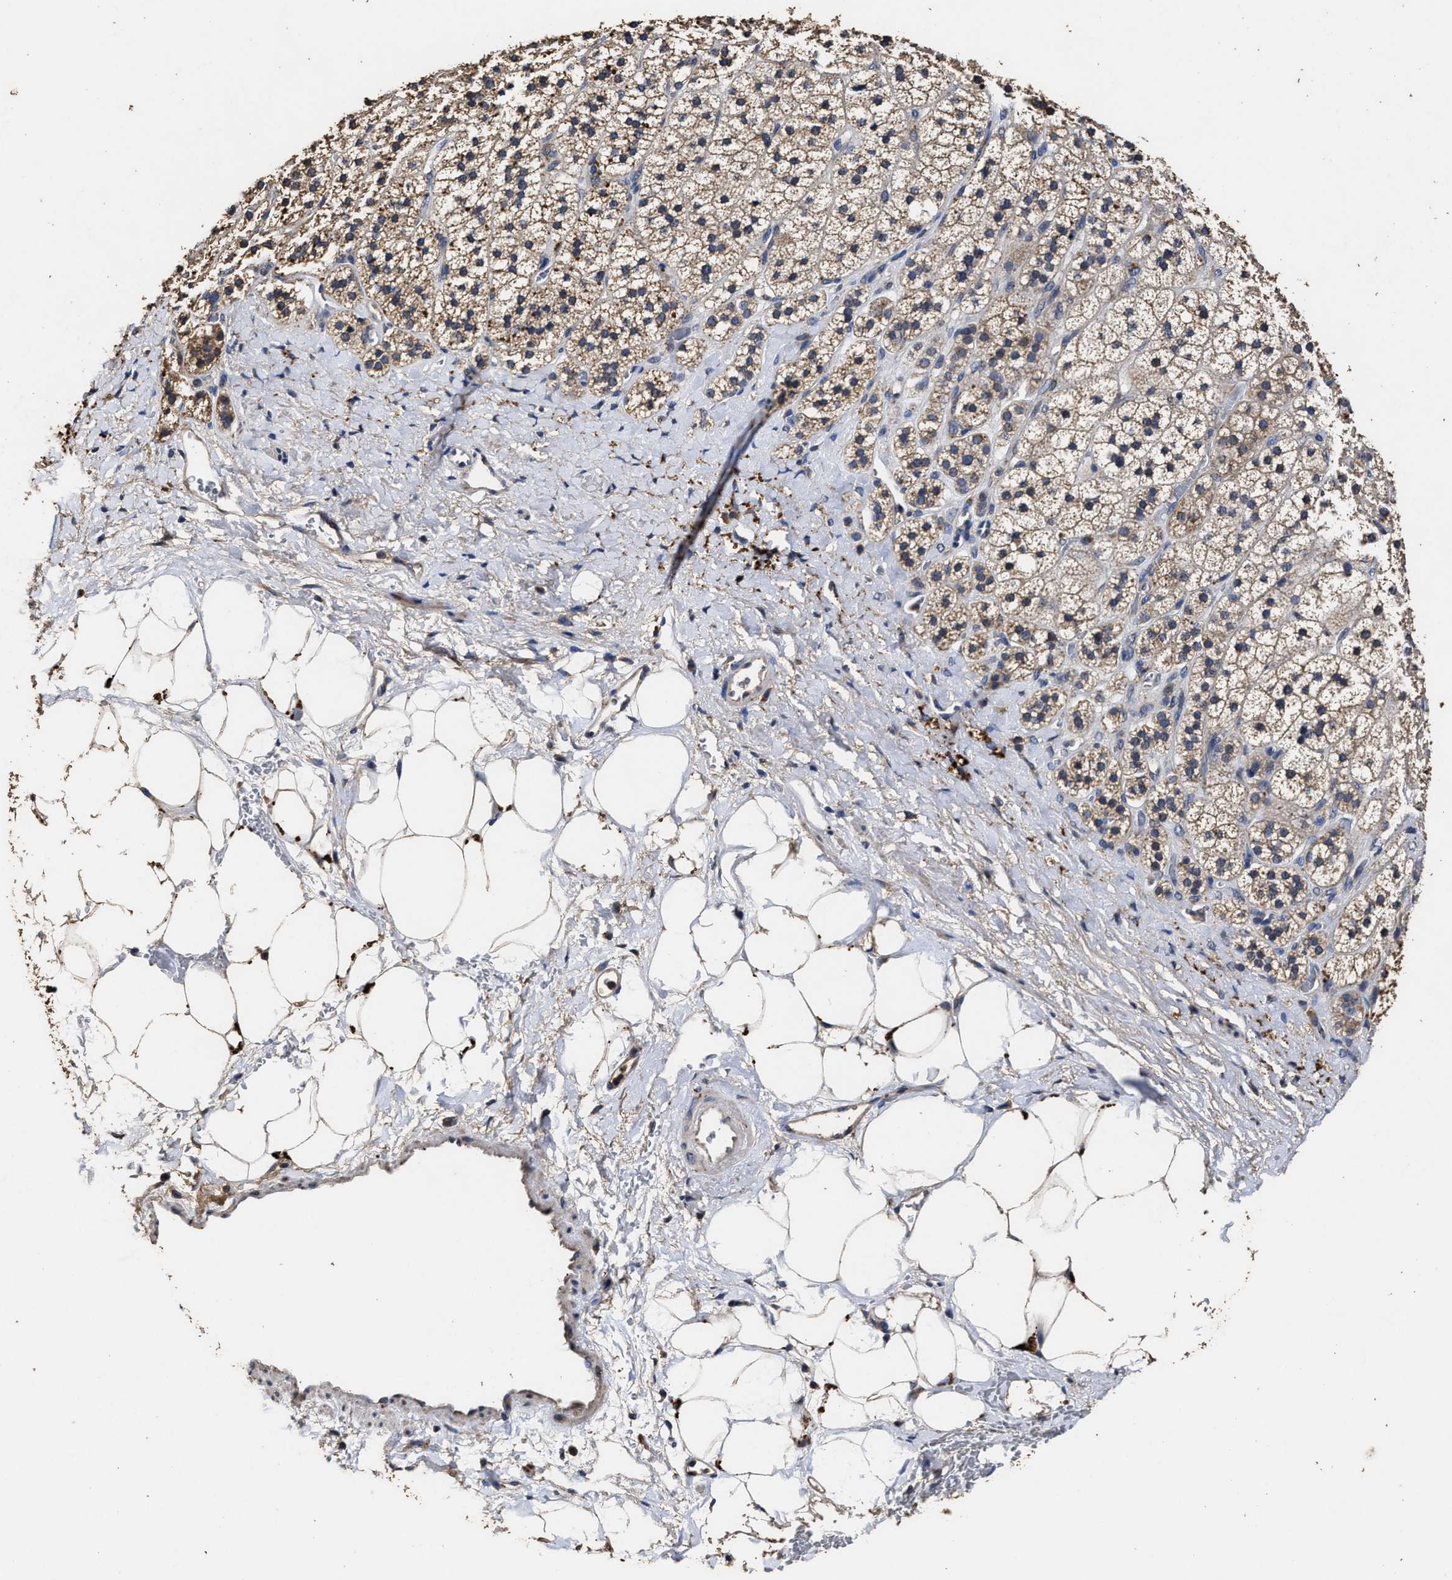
{"staining": {"intensity": "moderate", "quantity": ">75%", "location": "cytoplasmic/membranous"}, "tissue": "adrenal gland", "cell_type": "Glandular cells", "image_type": "normal", "snomed": [{"axis": "morphology", "description": "Normal tissue, NOS"}, {"axis": "topography", "description": "Adrenal gland"}], "caption": "A photomicrograph showing moderate cytoplasmic/membranous positivity in about >75% of glandular cells in unremarkable adrenal gland, as visualized by brown immunohistochemical staining.", "gene": "PPM1K", "patient": {"sex": "male", "age": 56}}